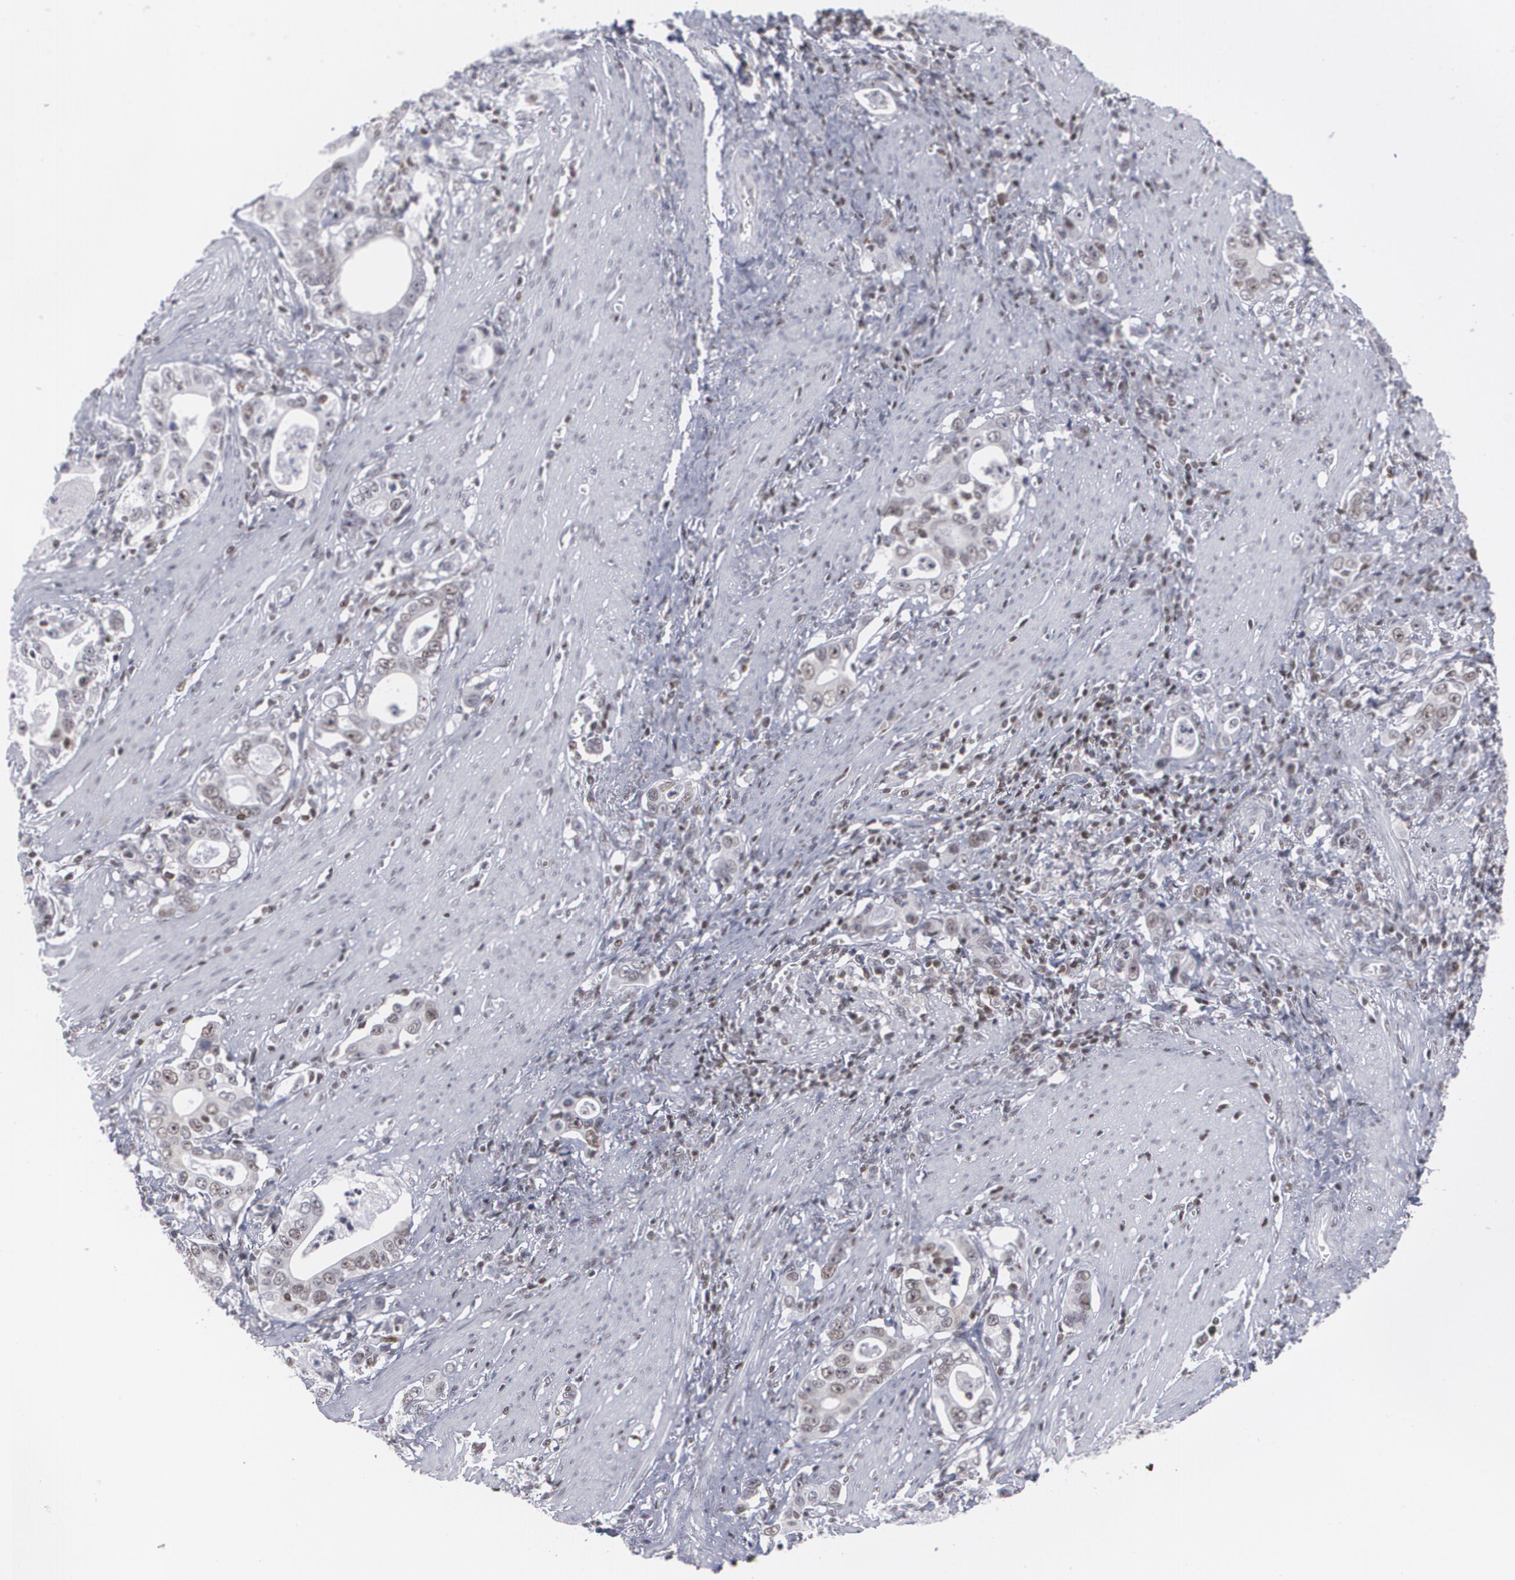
{"staining": {"intensity": "weak", "quantity": "25%-75%", "location": "nuclear"}, "tissue": "stomach cancer", "cell_type": "Tumor cells", "image_type": "cancer", "snomed": [{"axis": "morphology", "description": "Adenocarcinoma, NOS"}, {"axis": "topography", "description": "Stomach, lower"}], "caption": "Stomach adenocarcinoma stained with a brown dye displays weak nuclear positive positivity in about 25%-75% of tumor cells.", "gene": "MCL1", "patient": {"sex": "female", "age": 72}}